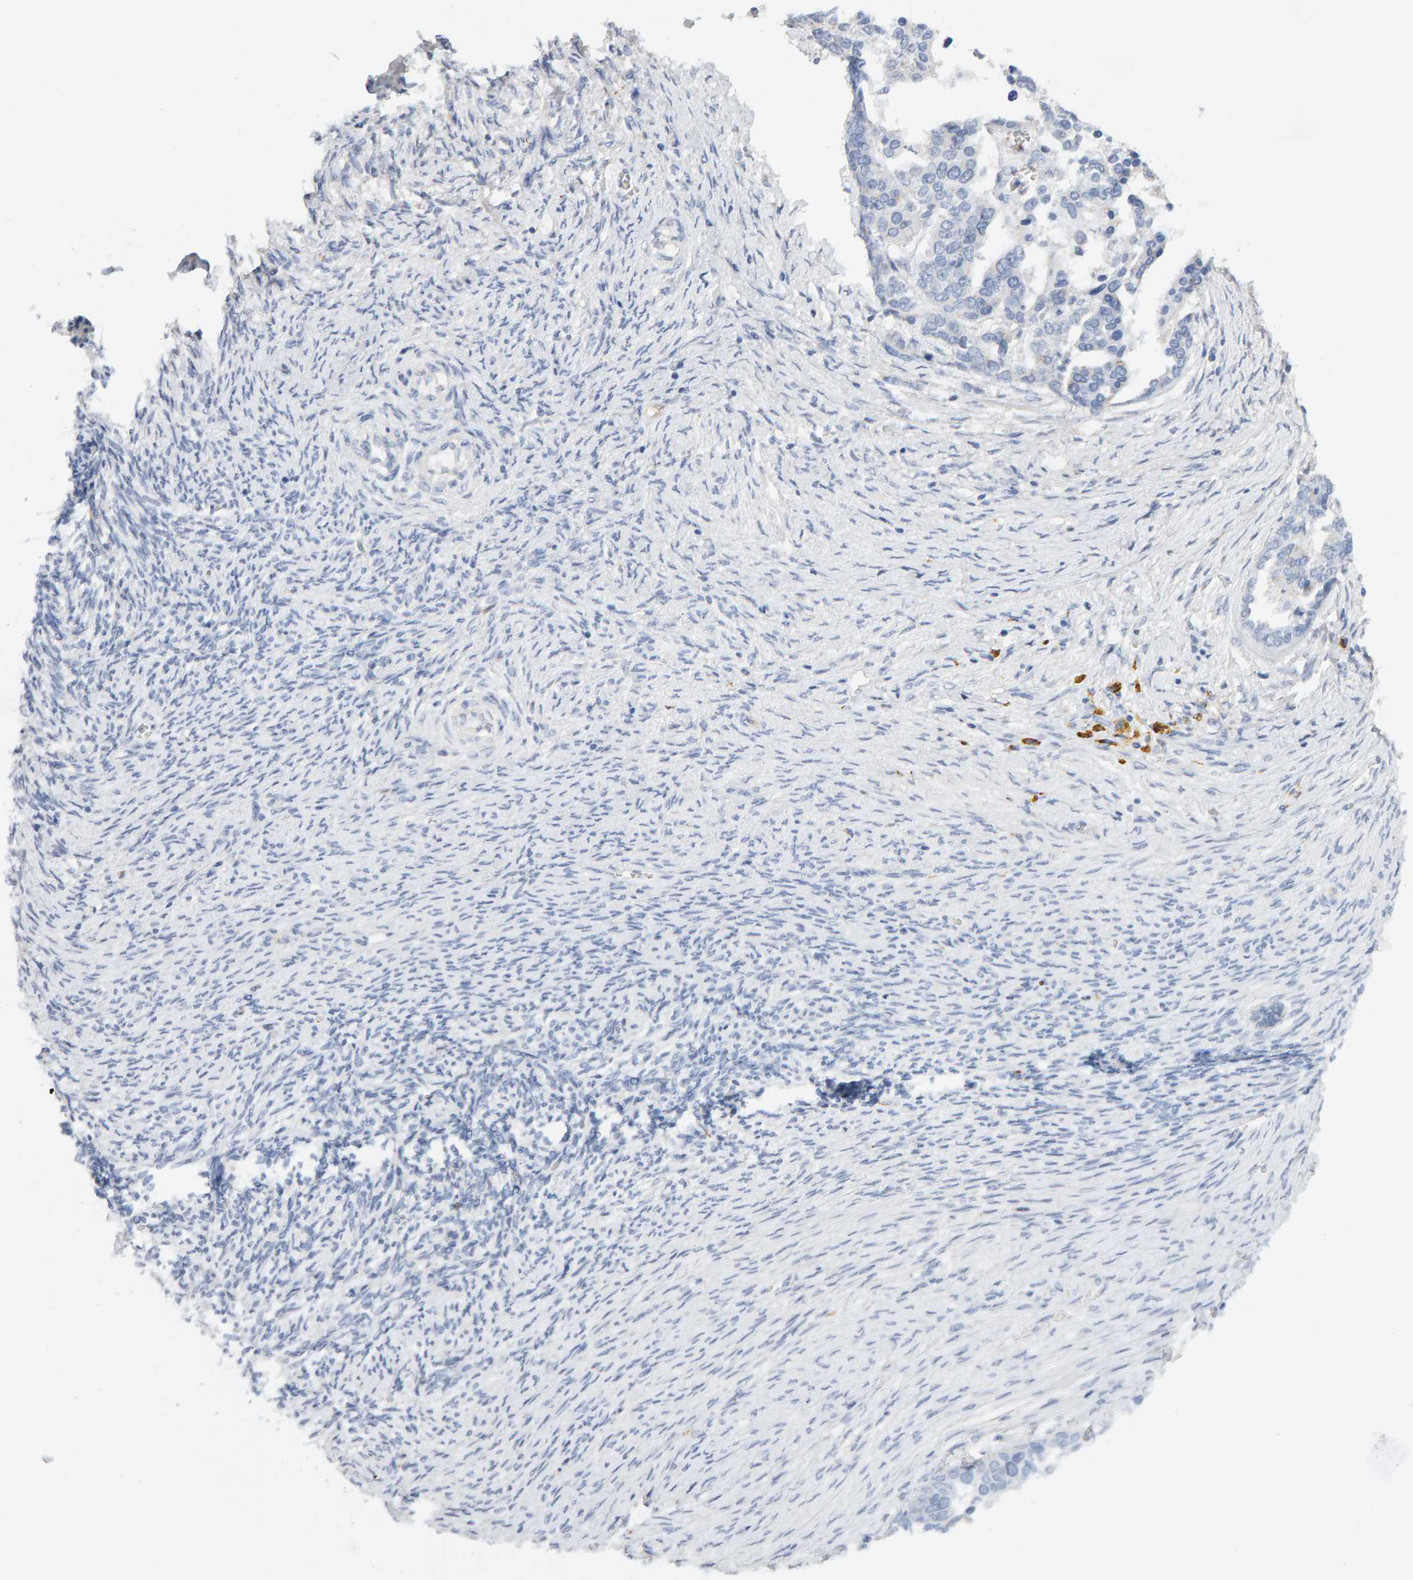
{"staining": {"intensity": "negative", "quantity": "none", "location": "none"}, "tissue": "ovarian cancer", "cell_type": "Tumor cells", "image_type": "cancer", "snomed": [{"axis": "morphology", "description": "Cystadenocarcinoma, serous, NOS"}, {"axis": "topography", "description": "Ovary"}], "caption": "Serous cystadenocarcinoma (ovarian) was stained to show a protein in brown. There is no significant expression in tumor cells. (DAB (3,3'-diaminobenzidine) immunohistochemistry (IHC) visualized using brightfield microscopy, high magnification).", "gene": "METRNL", "patient": {"sex": "female", "age": 44}}